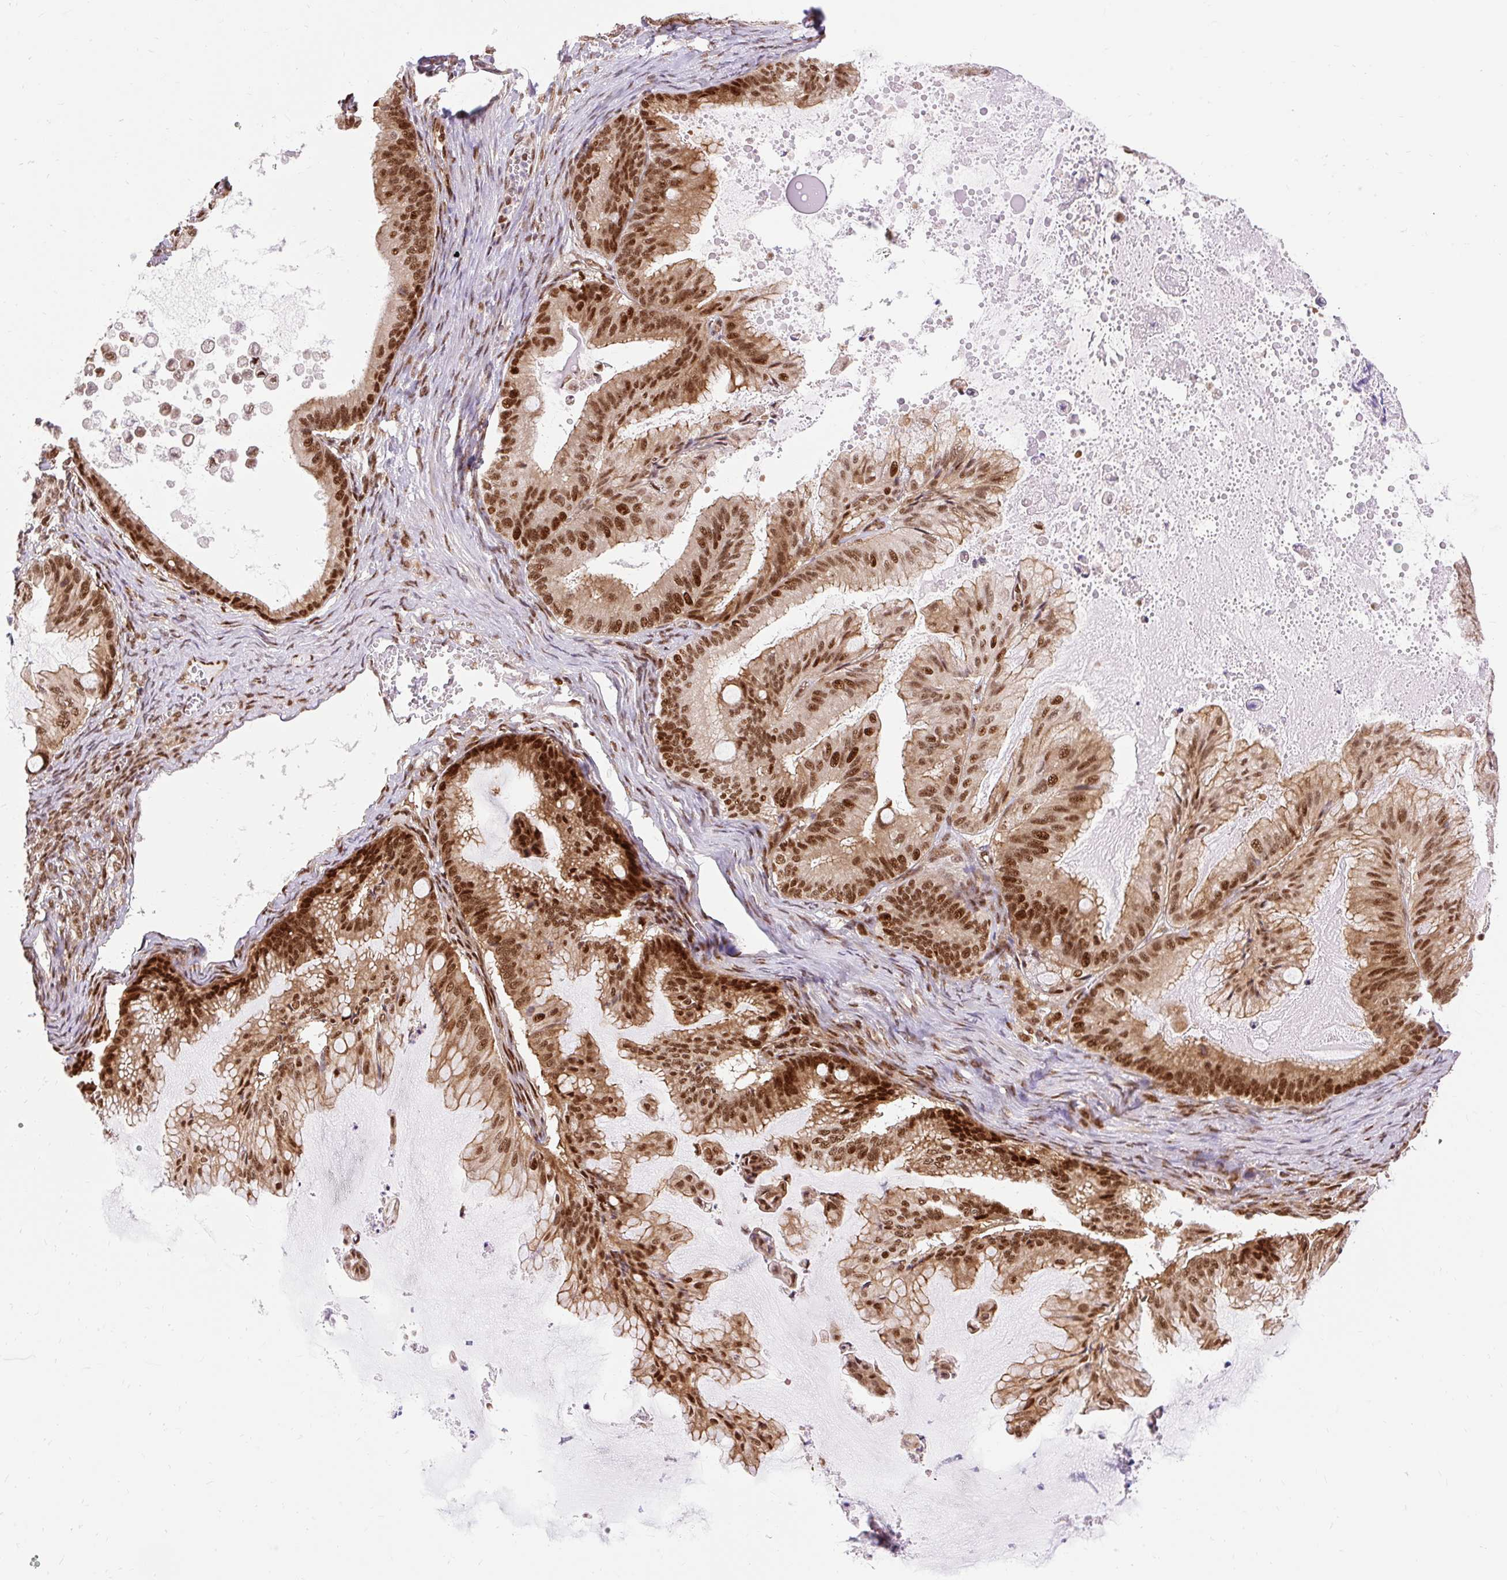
{"staining": {"intensity": "strong", "quantity": ">75%", "location": "cytoplasmic/membranous,nuclear"}, "tissue": "ovarian cancer", "cell_type": "Tumor cells", "image_type": "cancer", "snomed": [{"axis": "morphology", "description": "Cystadenocarcinoma, mucinous, NOS"}, {"axis": "topography", "description": "Ovary"}], "caption": "A high-resolution histopathology image shows IHC staining of ovarian cancer (mucinous cystadenocarcinoma), which displays strong cytoplasmic/membranous and nuclear expression in about >75% of tumor cells.", "gene": "MECOM", "patient": {"sex": "female", "age": 71}}